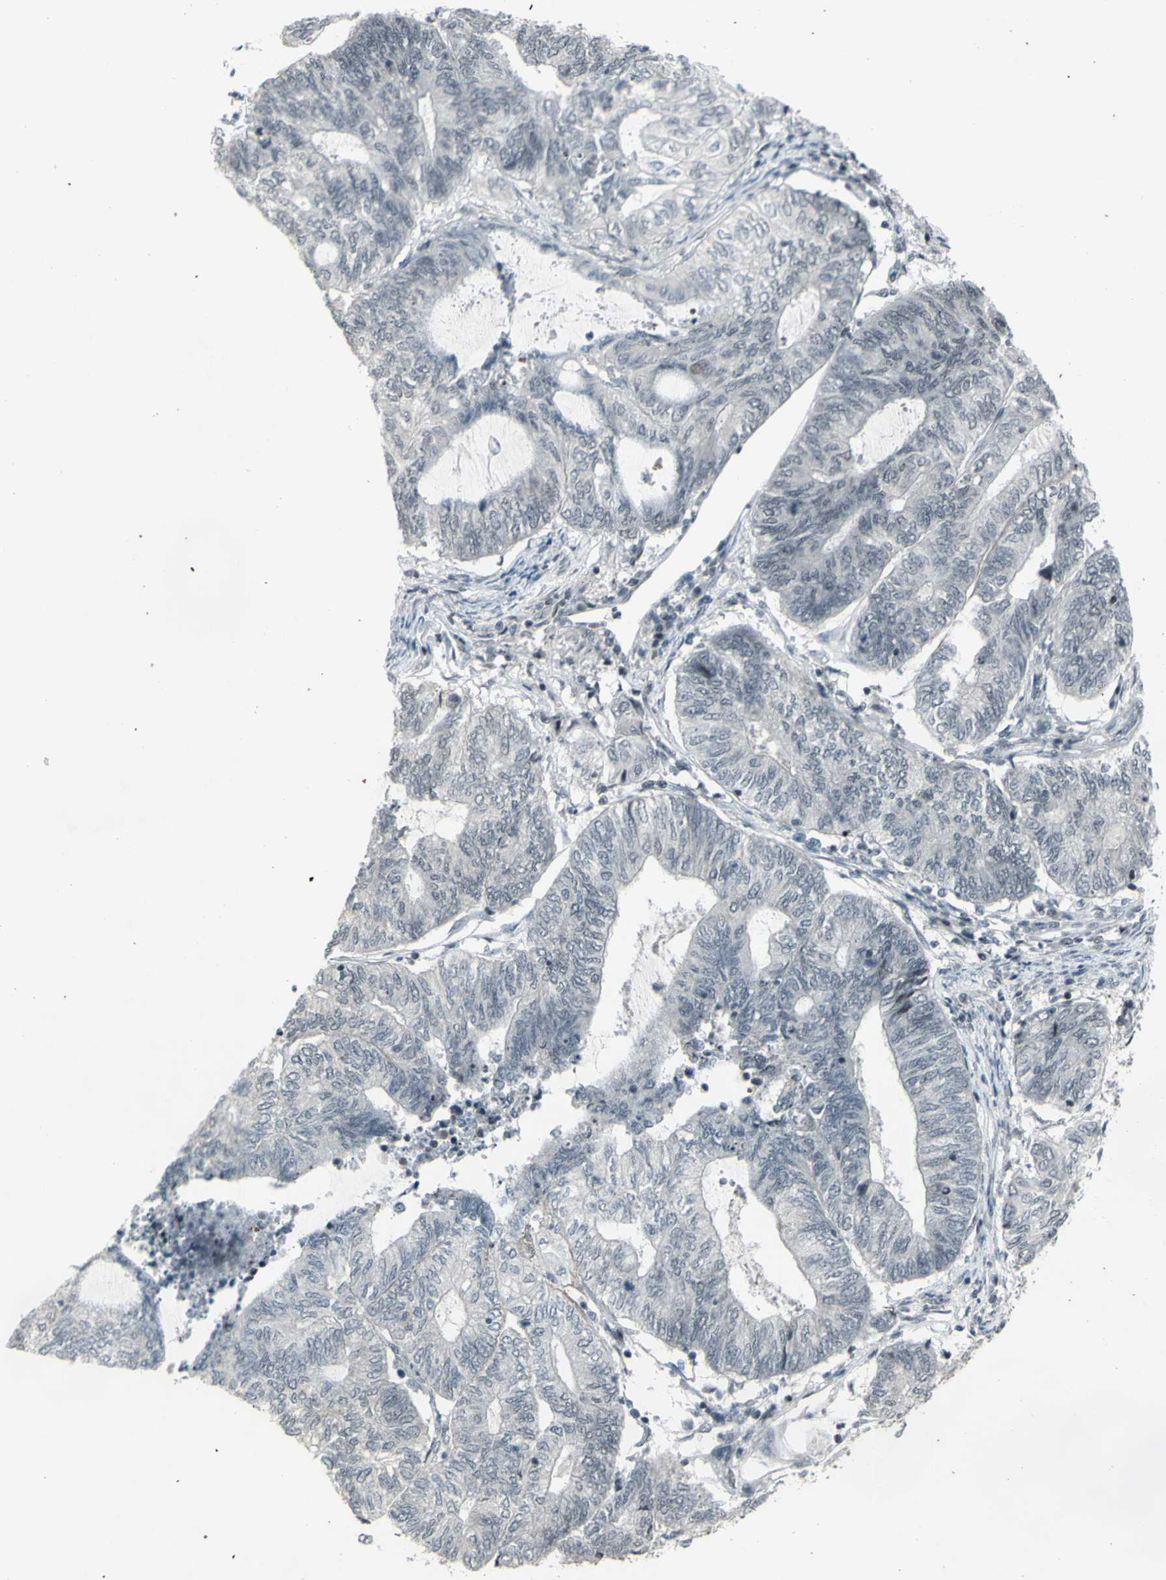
{"staining": {"intensity": "negative", "quantity": "none", "location": "none"}, "tissue": "endometrial cancer", "cell_type": "Tumor cells", "image_type": "cancer", "snomed": [{"axis": "morphology", "description": "Adenocarcinoma, NOS"}, {"axis": "topography", "description": "Uterus"}, {"axis": "topography", "description": "Endometrium"}], "caption": "Immunohistochemical staining of human endometrial cancer (adenocarcinoma) displays no significant positivity in tumor cells. (DAB (3,3'-diaminobenzidine) immunohistochemistry (IHC) visualized using brightfield microscopy, high magnification).", "gene": "SUPT6H", "patient": {"sex": "female", "age": 70}}